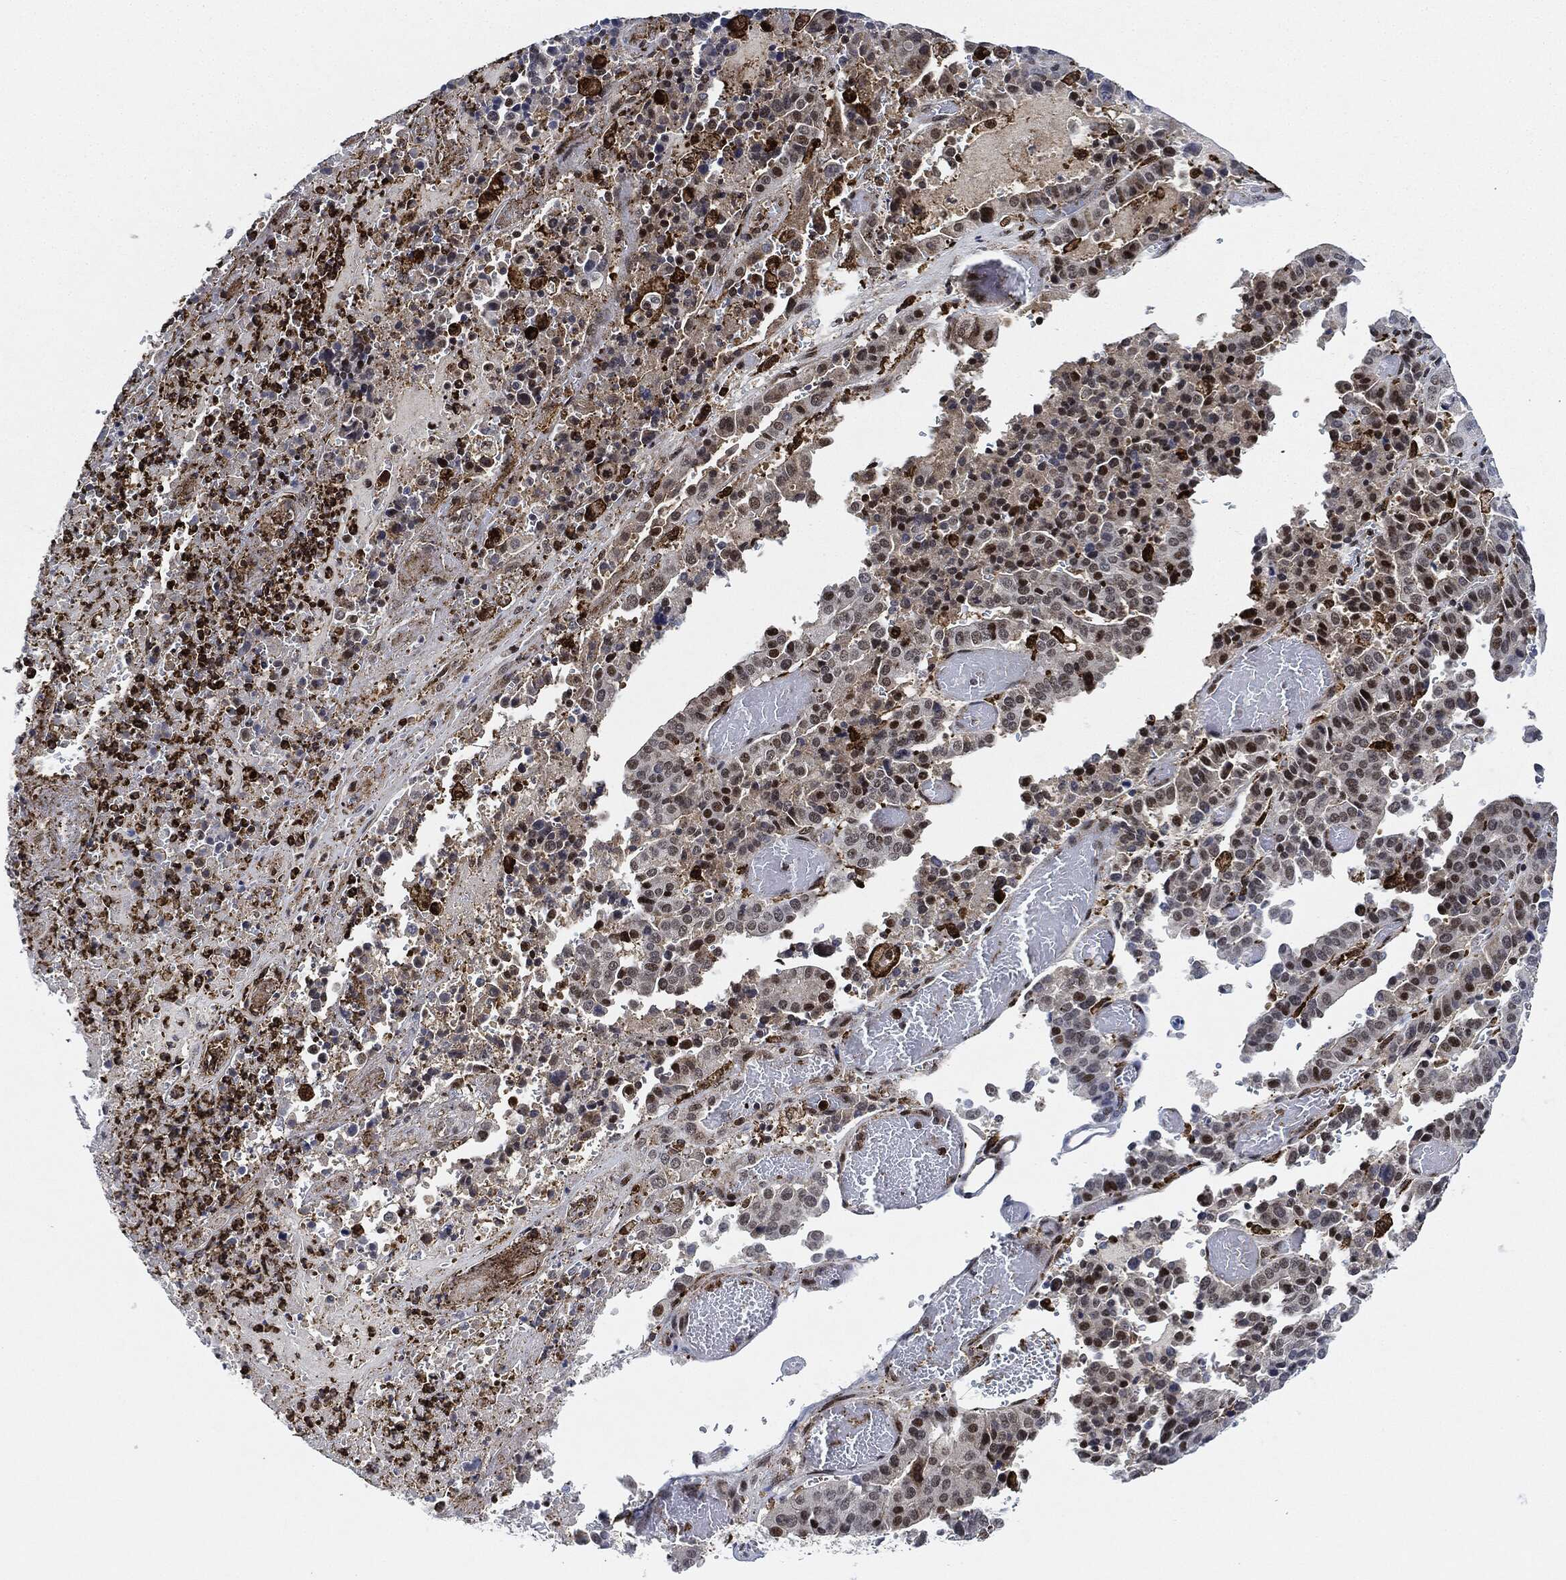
{"staining": {"intensity": "moderate", "quantity": "<25%", "location": "nuclear"}, "tissue": "stomach cancer", "cell_type": "Tumor cells", "image_type": "cancer", "snomed": [{"axis": "morphology", "description": "Adenocarcinoma, NOS"}, {"axis": "topography", "description": "Stomach"}], "caption": "Moderate nuclear protein positivity is present in about <25% of tumor cells in stomach adenocarcinoma.", "gene": "NANOS3", "patient": {"sex": "male", "age": 48}}